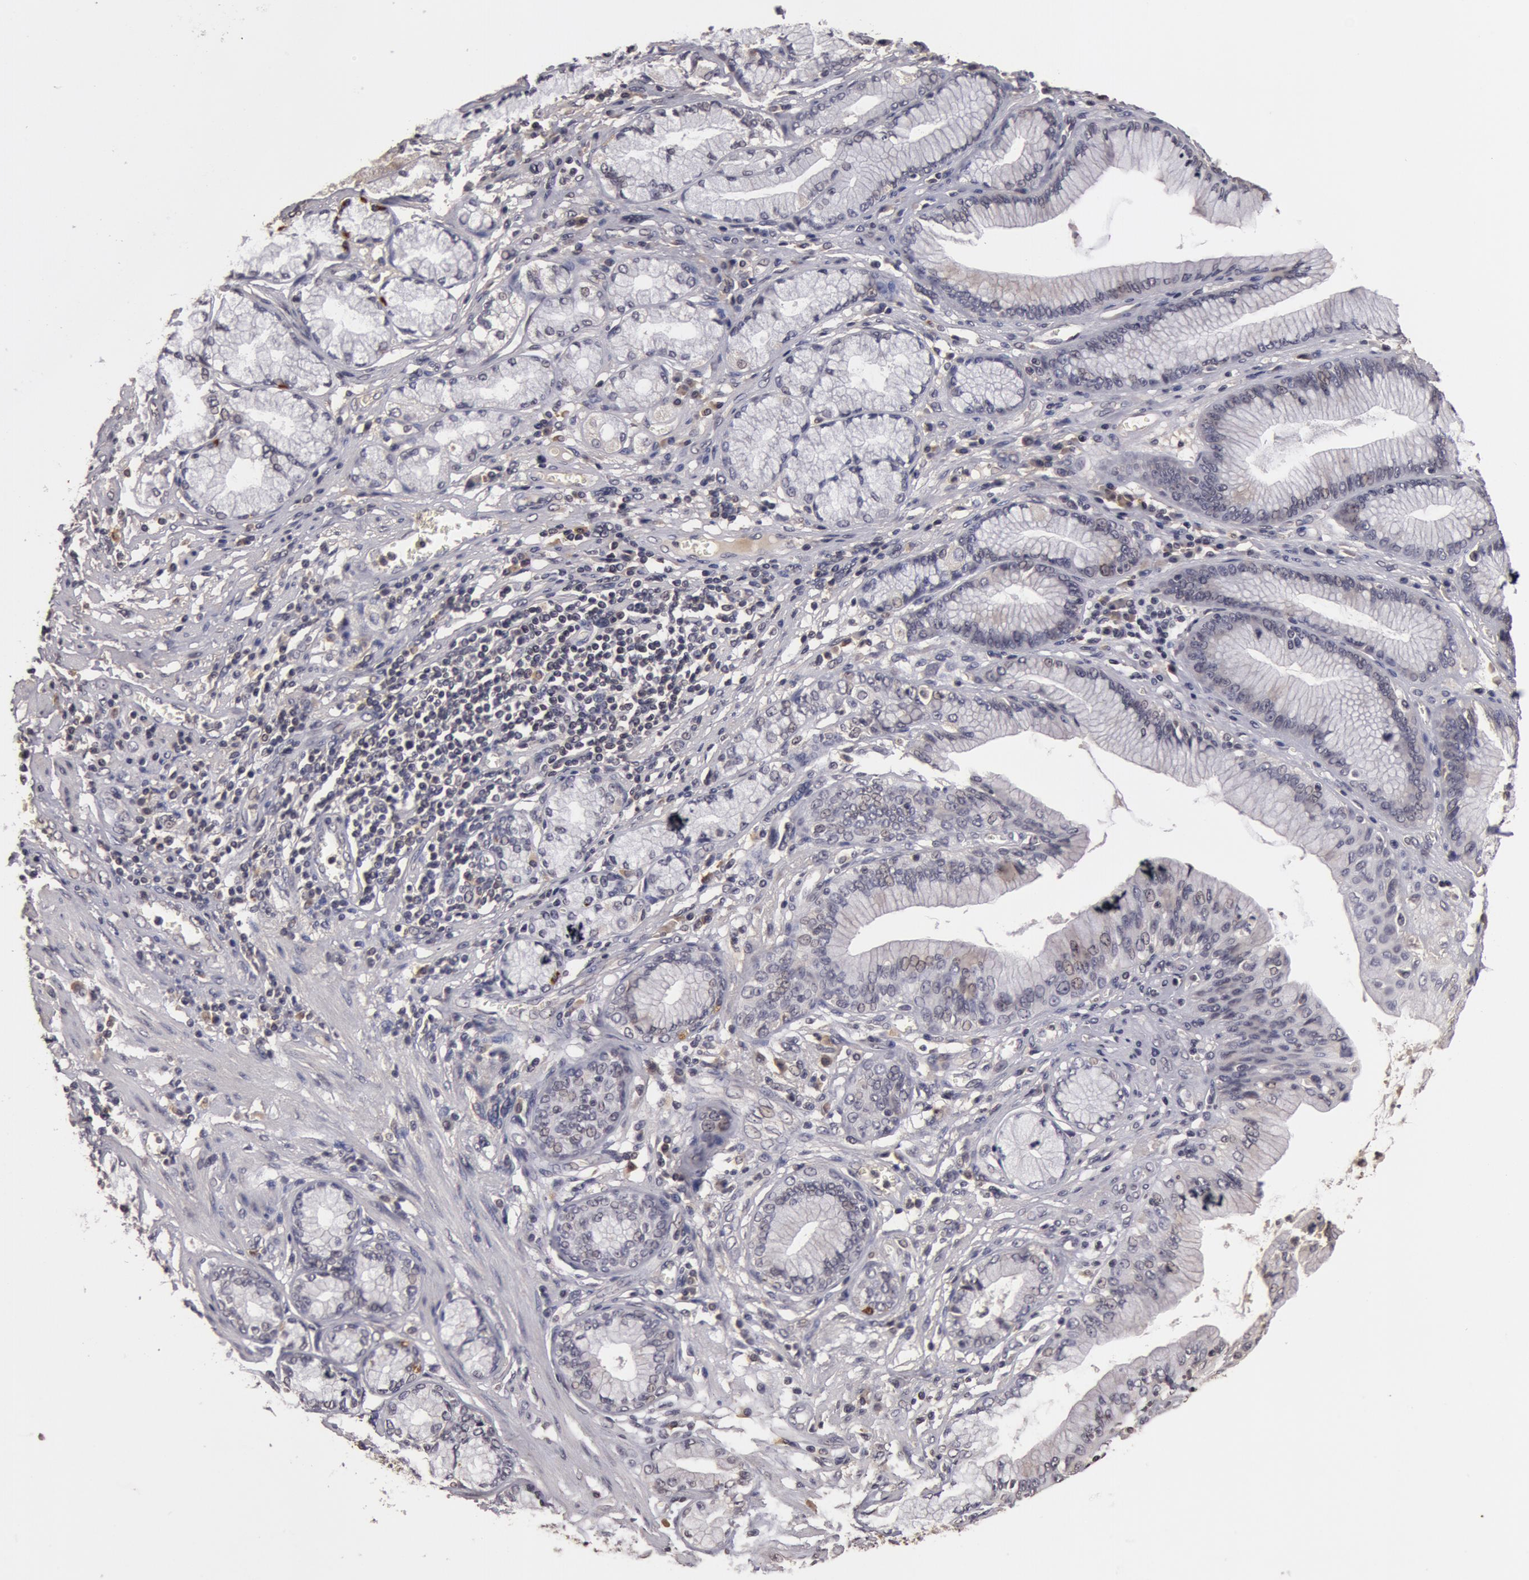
{"staining": {"intensity": "weak", "quantity": ">75%", "location": "cytoplasmic/membranous"}, "tissue": "stomach cancer", "cell_type": "Tumor cells", "image_type": "cancer", "snomed": [{"axis": "morphology", "description": "Adenocarcinoma, NOS"}, {"axis": "topography", "description": "Pancreas"}, {"axis": "topography", "description": "Stomach, upper"}], "caption": "Adenocarcinoma (stomach) stained for a protein (brown) shows weak cytoplasmic/membranous positive expression in approximately >75% of tumor cells.", "gene": "BCHE", "patient": {"sex": "male", "age": 77}}